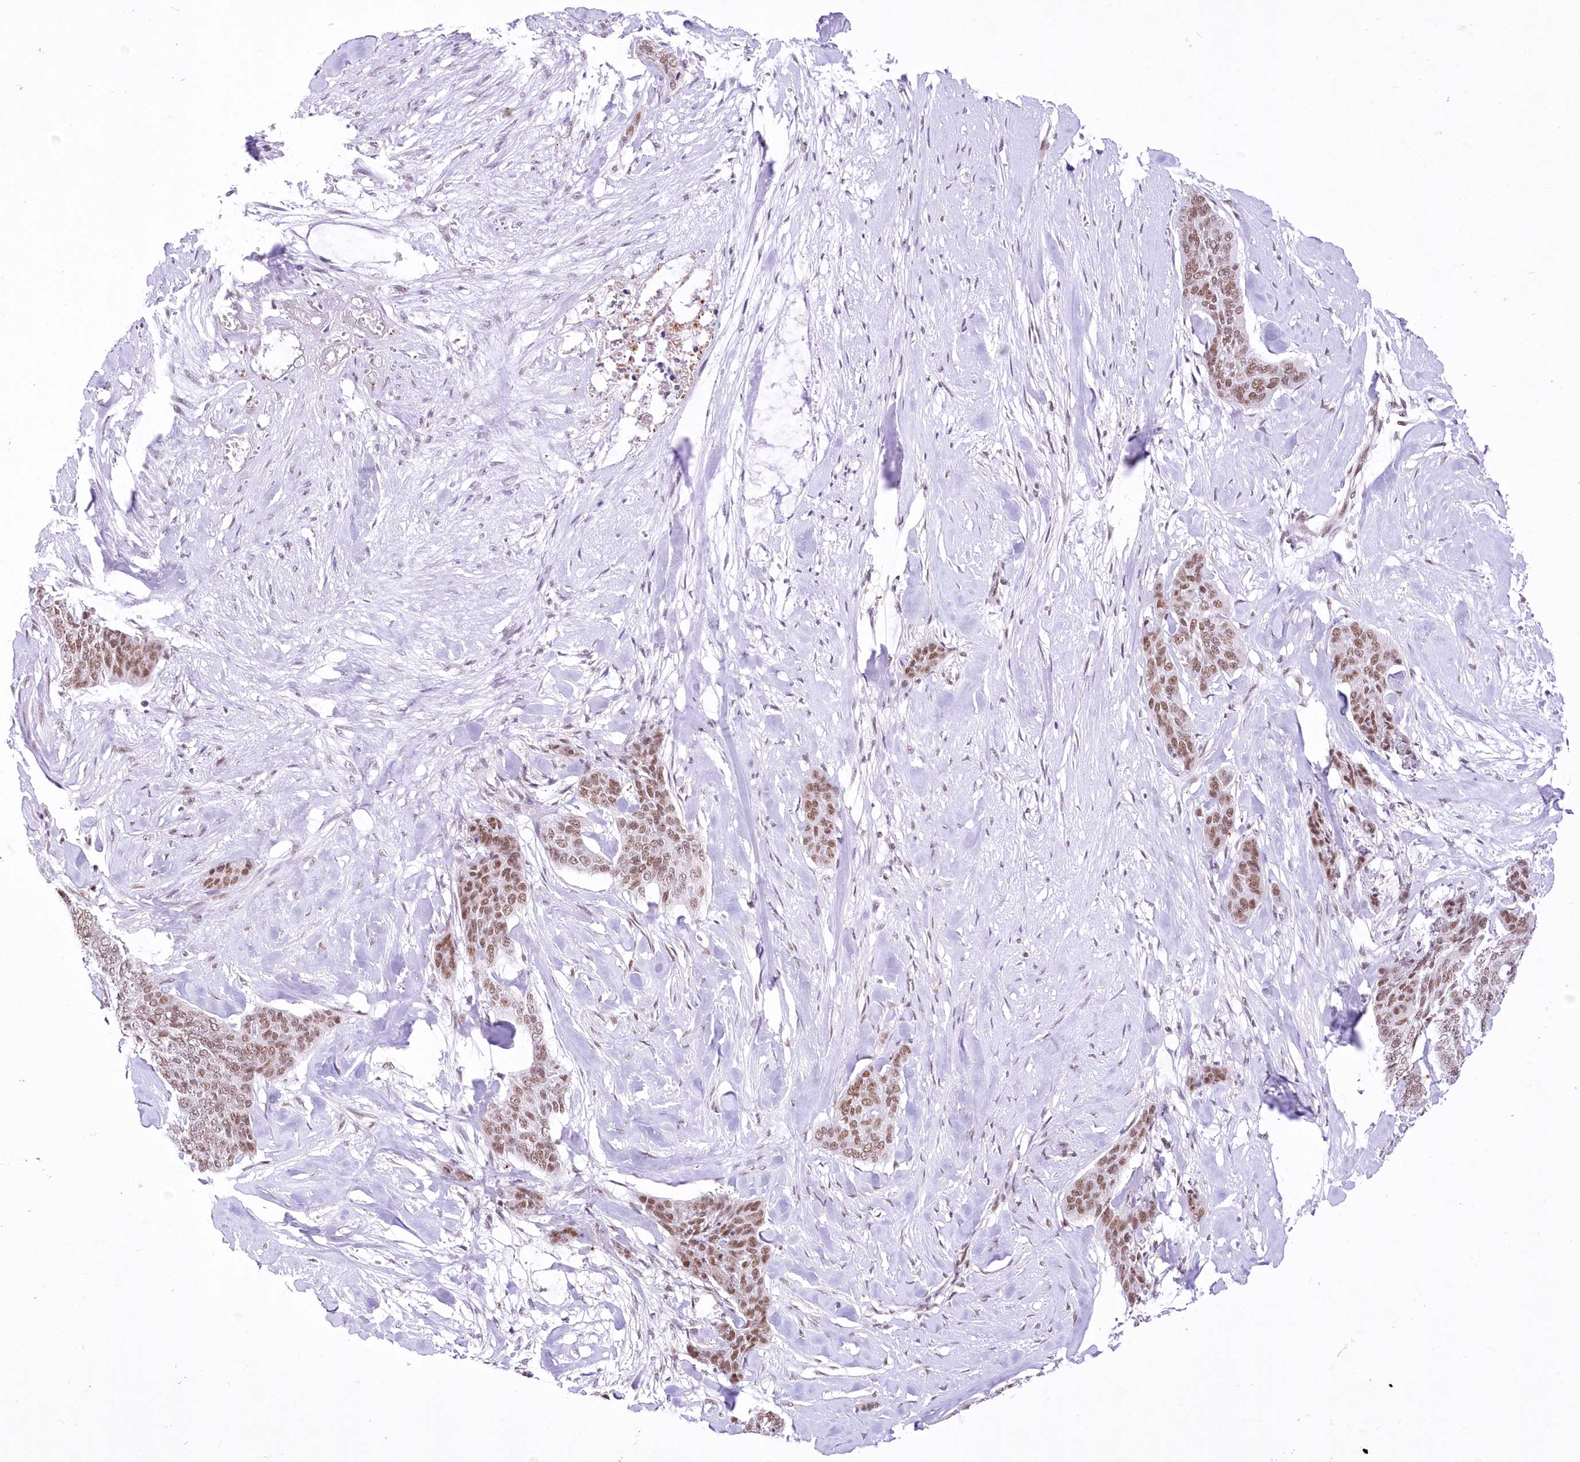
{"staining": {"intensity": "moderate", "quantity": ">75%", "location": "nuclear"}, "tissue": "skin cancer", "cell_type": "Tumor cells", "image_type": "cancer", "snomed": [{"axis": "morphology", "description": "Basal cell carcinoma"}, {"axis": "topography", "description": "Skin"}], "caption": "Immunohistochemical staining of skin cancer shows moderate nuclear protein expression in approximately >75% of tumor cells.", "gene": "NSUN2", "patient": {"sex": "female", "age": 64}}